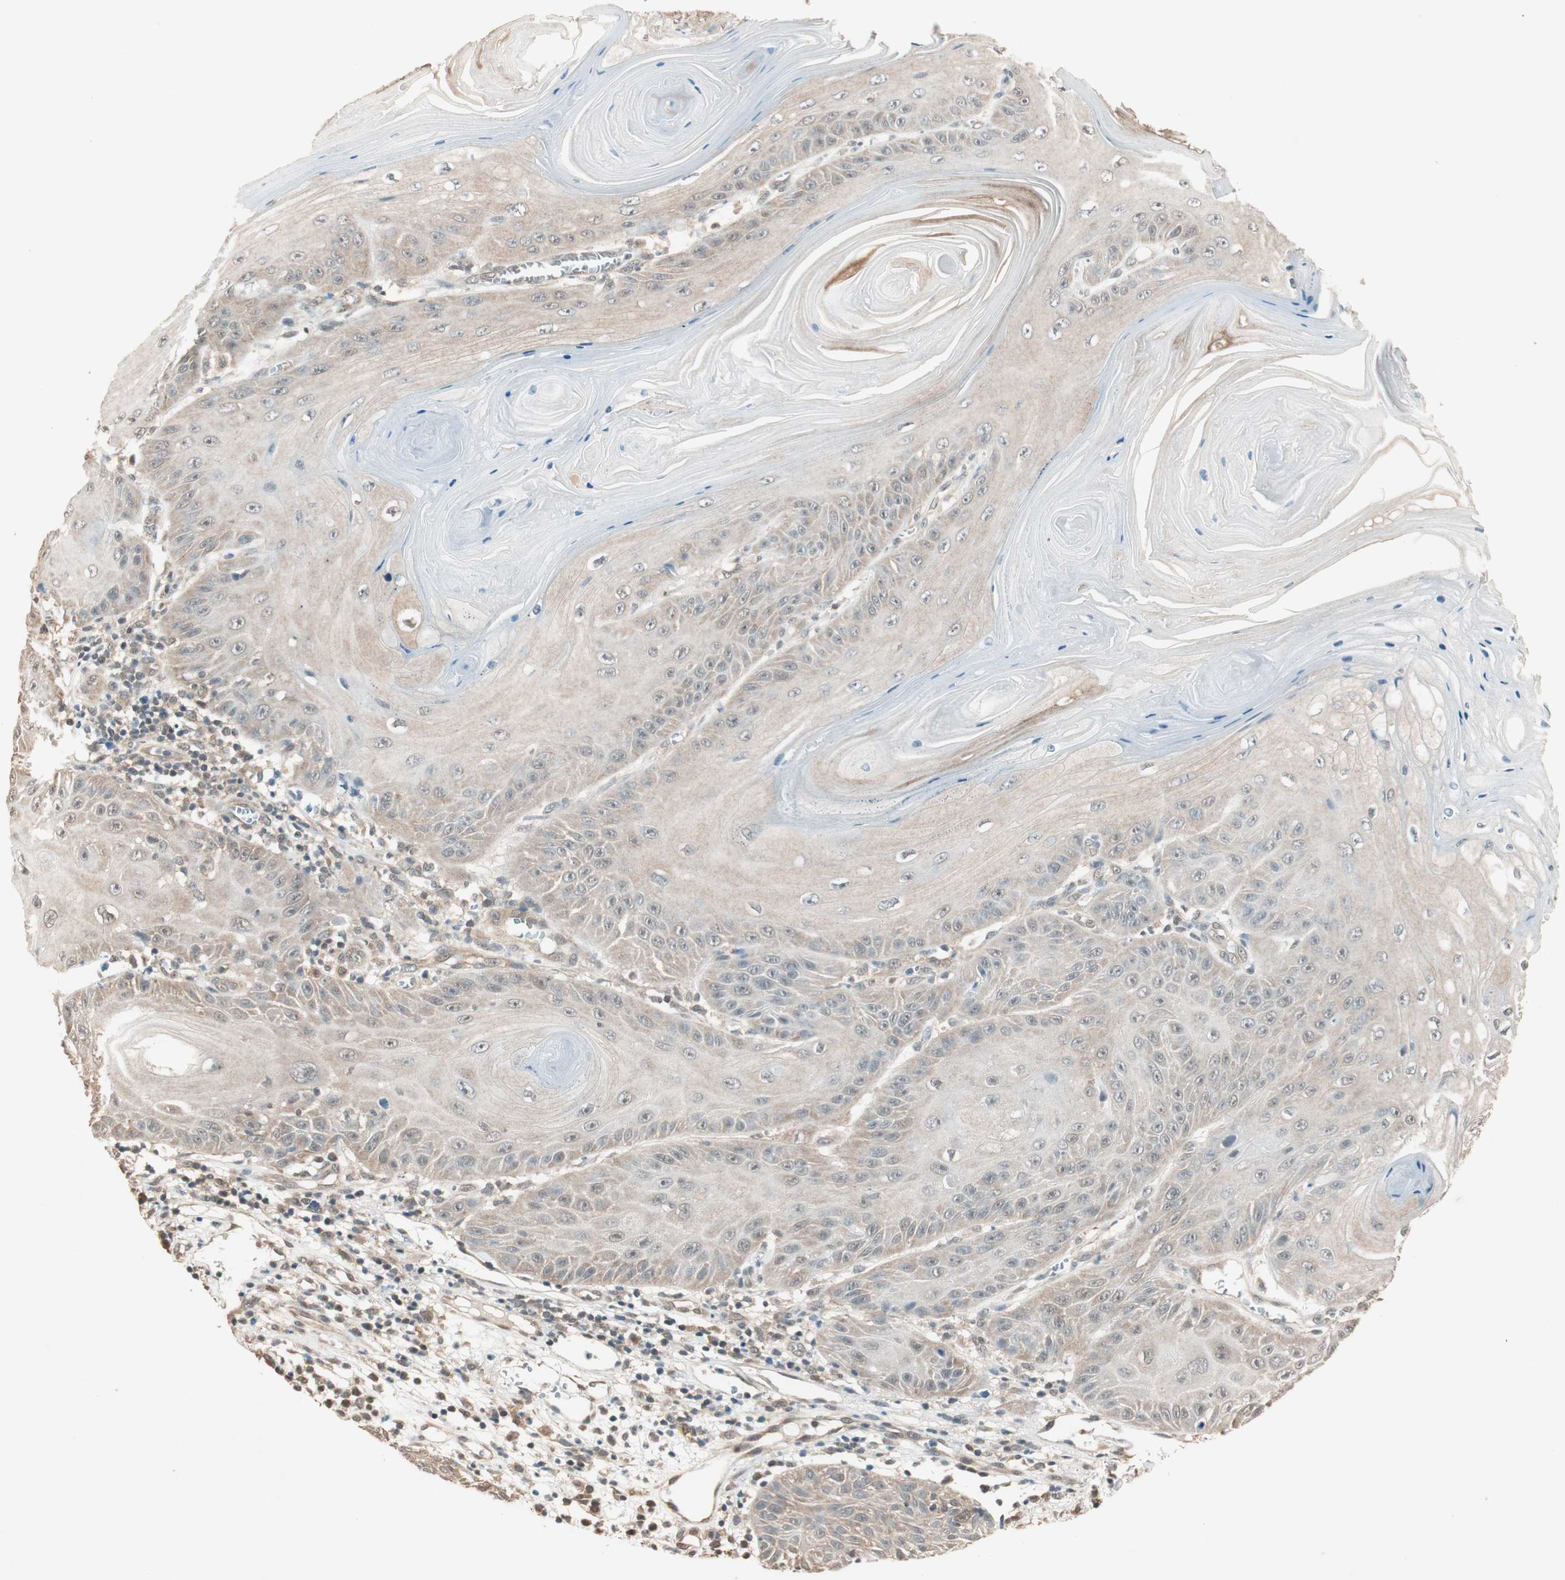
{"staining": {"intensity": "weak", "quantity": "25%-75%", "location": "cytoplasmic/membranous"}, "tissue": "skin cancer", "cell_type": "Tumor cells", "image_type": "cancer", "snomed": [{"axis": "morphology", "description": "Squamous cell carcinoma, NOS"}, {"axis": "topography", "description": "Skin"}], "caption": "Approximately 25%-75% of tumor cells in squamous cell carcinoma (skin) demonstrate weak cytoplasmic/membranous protein positivity as visualized by brown immunohistochemical staining.", "gene": "USP5", "patient": {"sex": "female", "age": 78}}